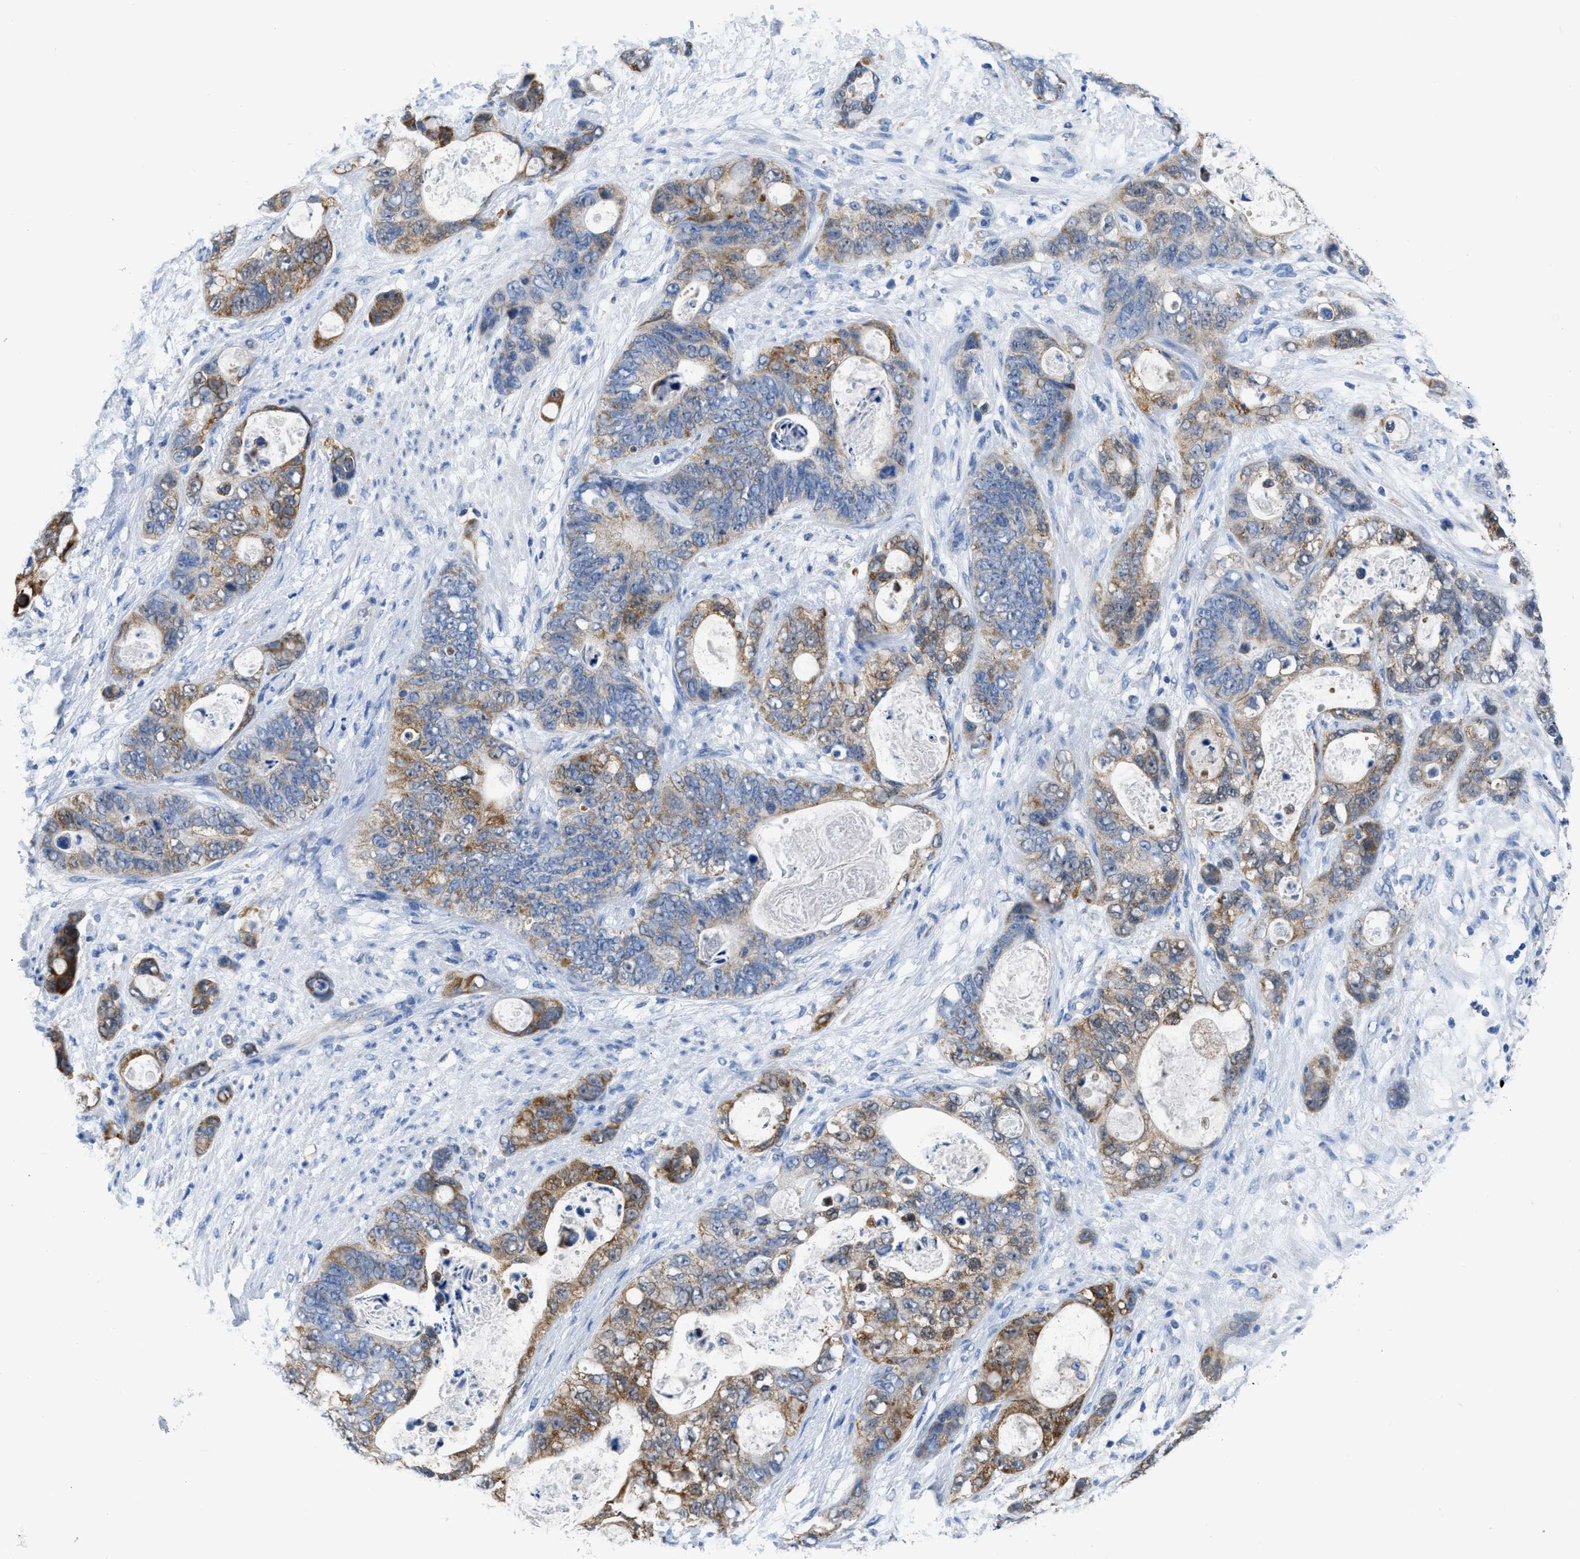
{"staining": {"intensity": "moderate", "quantity": ">75%", "location": "cytoplasmic/membranous"}, "tissue": "stomach cancer", "cell_type": "Tumor cells", "image_type": "cancer", "snomed": [{"axis": "morphology", "description": "Normal tissue, NOS"}, {"axis": "morphology", "description": "Adenocarcinoma, NOS"}, {"axis": "topography", "description": "Stomach"}], "caption": "A brown stain highlights moderate cytoplasmic/membranous expression of a protein in stomach cancer (adenocarcinoma) tumor cells.", "gene": "ETFA", "patient": {"sex": "female", "age": 89}}